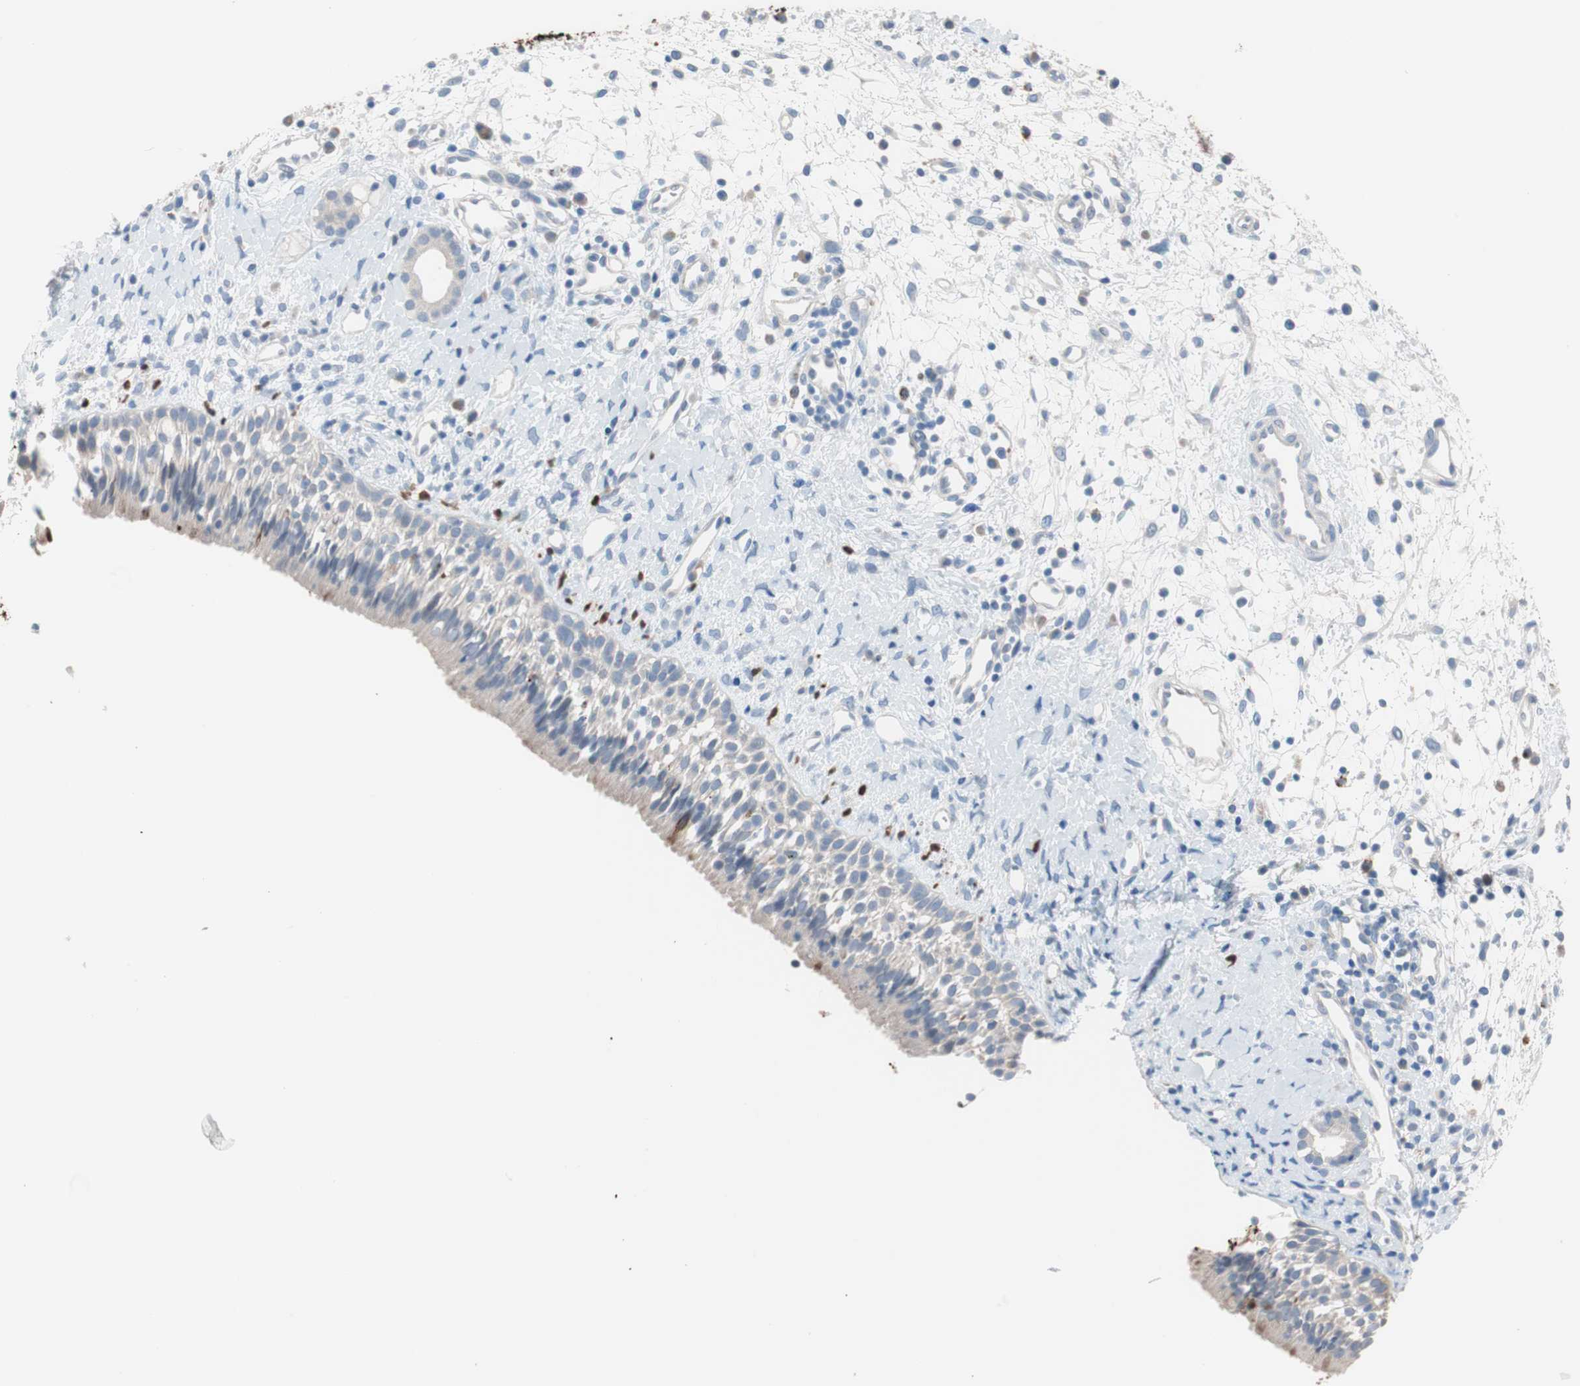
{"staining": {"intensity": "weak", "quantity": ">75%", "location": "cytoplasmic/membranous"}, "tissue": "nasopharynx", "cell_type": "Respiratory epithelial cells", "image_type": "normal", "snomed": [{"axis": "morphology", "description": "Normal tissue, NOS"}, {"axis": "topography", "description": "Nasopharynx"}], "caption": "This photomicrograph demonstrates IHC staining of unremarkable nasopharynx, with low weak cytoplasmic/membranous expression in about >75% of respiratory epithelial cells.", "gene": "CLEC4D", "patient": {"sex": "male", "age": 22}}